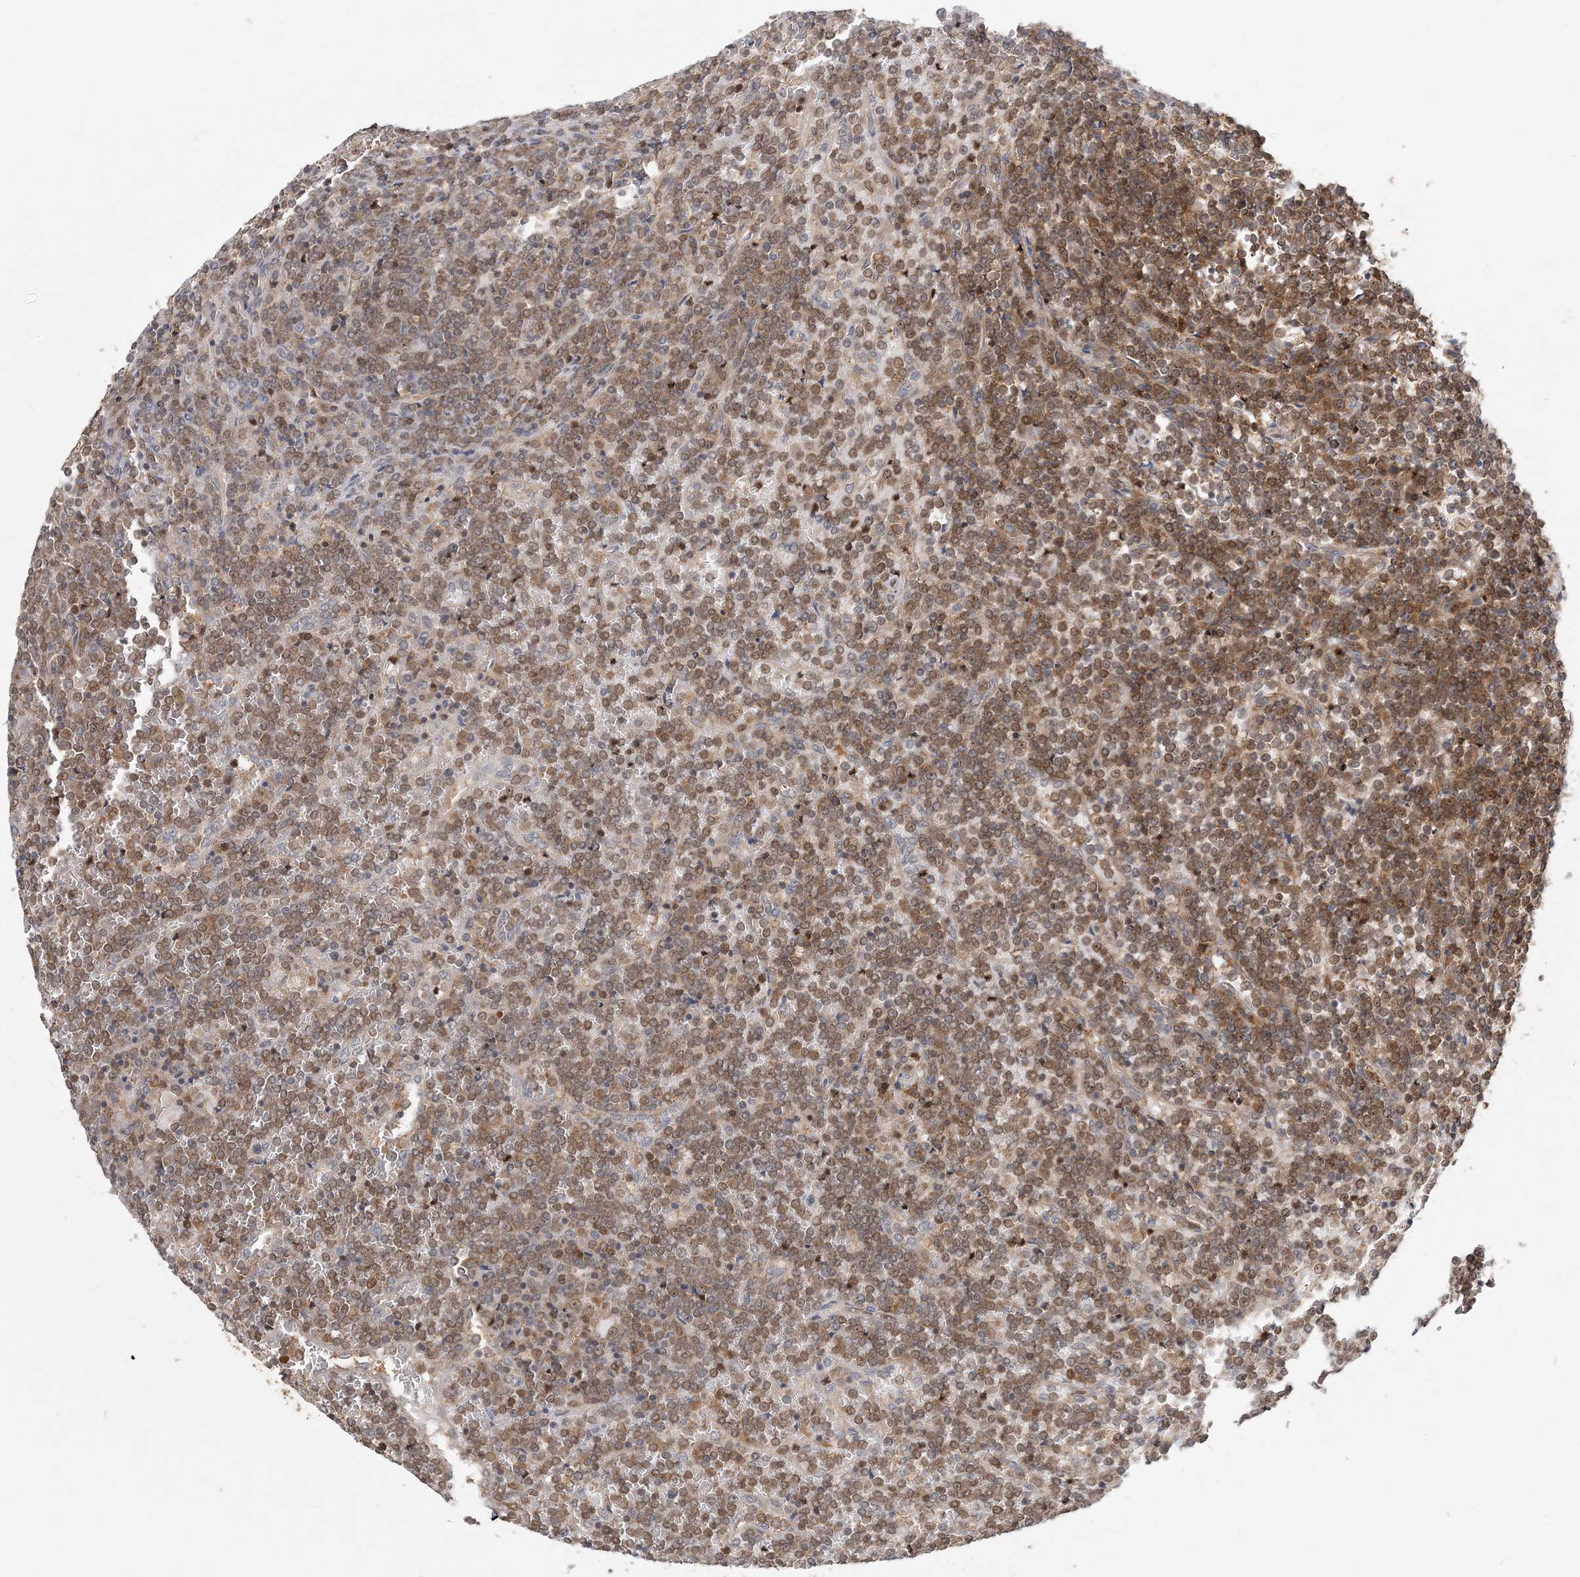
{"staining": {"intensity": "moderate", "quantity": "25%-75%", "location": "cytoplasmic/membranous,nuclear"}, "tissue": "lymphoma", "cell_type": "Tumor cells", "image_type": "cancer", "snomed": [{"axis": "morphology", "description": "Malignant lymphoma, non-Hodgkin's type, Low grade"}, {"axis": "topography", "description": "Spleen"}], "caption": "There is medium levels of moderate cytoplasmic/membranous and nuclear staining in tumor cells of malignant lymphoma, non-Hodgkin's type (low-grade), as demonstrated by immunohistochemical staining (brown color).", "gene": "CAB39", "patient": {"sex": "female", "age": 19}}